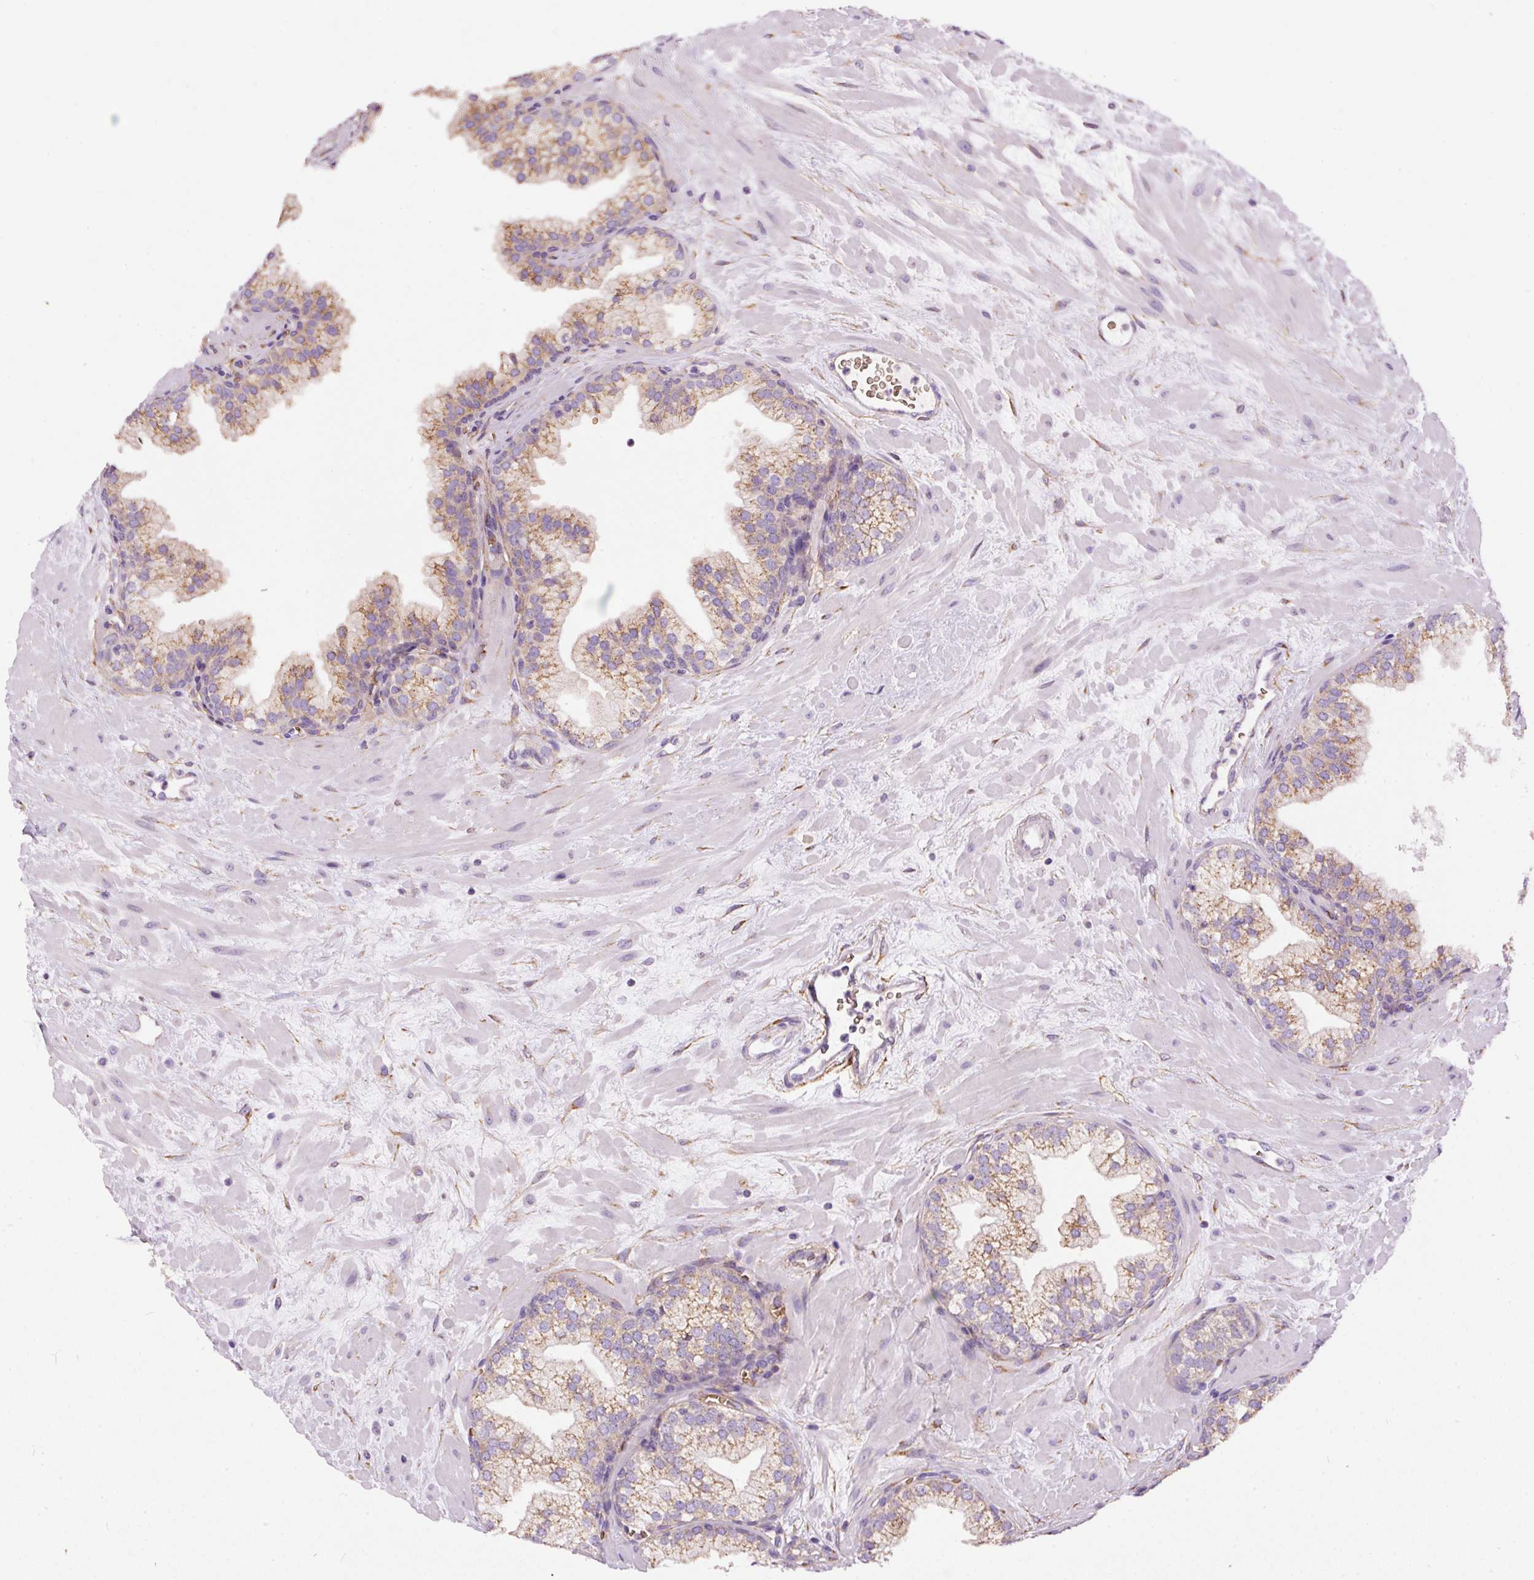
{"staining": {"intensity": "moderate", "quantity": ">75%", "location": "cytoplasmic/membranous"}, "tissue": "prostate", "cell_type": "Glandular cells", "image_type": "normal", "snomed": [{"axis": "morphology", "description": "Normal tissue, NOS"}, {"axis": "topography", "description": "Prostate"}, {"axis": "topography", "description": "Peripheral nerve tissue"}], "caption": "About >75% of glandular cells in benign human prostate exhibit moderate cytoplasmic/membranous protein staining as visualized by brown immunohistochemical staining.", "gene": "PRRC2A", "patient": {"sex": "male", "age": 61}}